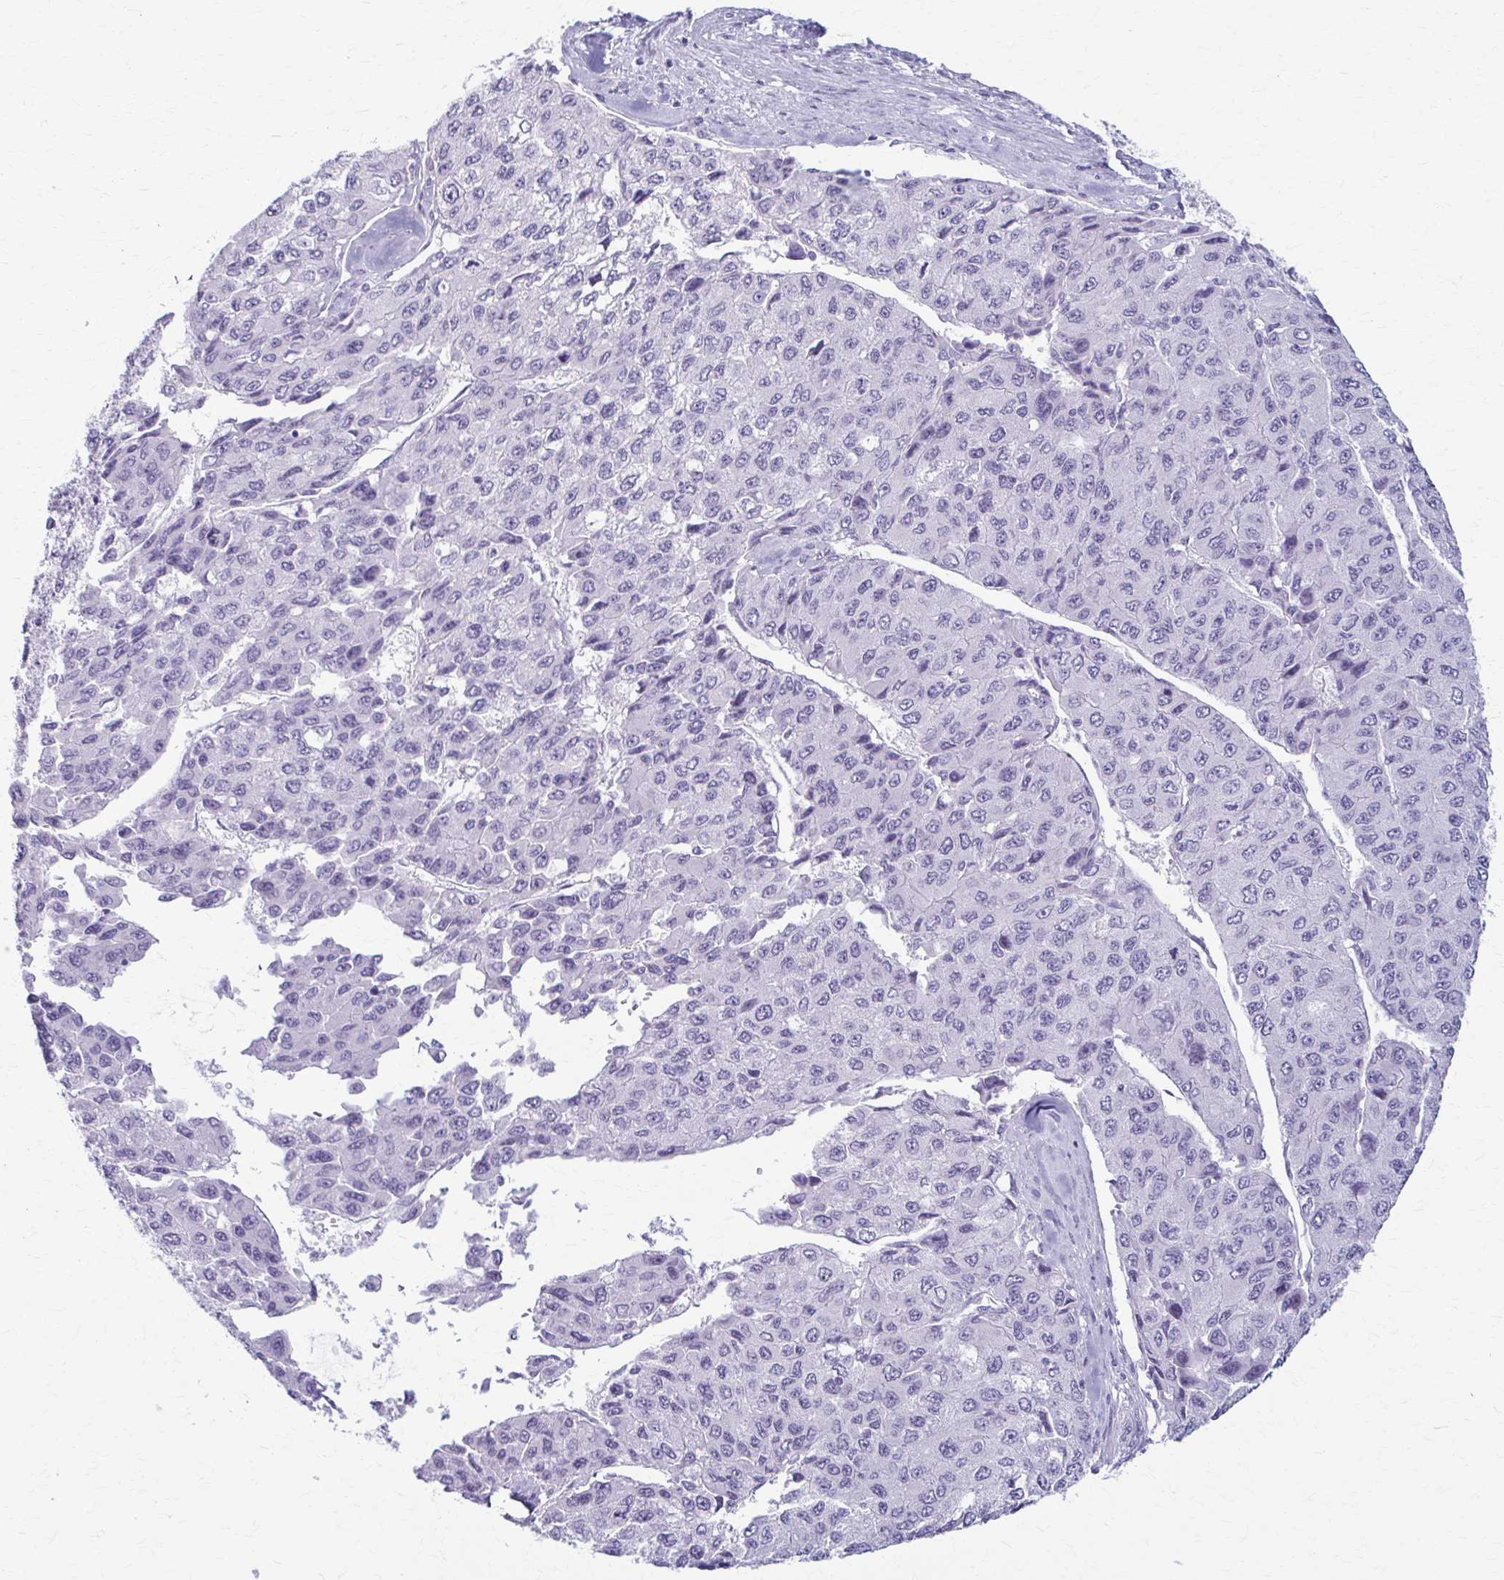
{"staining": {"intensity": "negative", "quantity": "none", "location": "none"}, "tissue": "liver cancer", "cell_type": "Tumor cells", "image_type": "cancer", "snomed": [{"axis": "morphology", "description": "Carcinoma, Hepatocellular, NOS"}, {"axis": "topography", "description": "Liver"}], "caption": "A photomicrograph of human hepatocellular carcinoma (liver) is negative for staining in tumor cells. (Stains: DAB (3,3'-diaminobenzidine) immunohistochemistry (IHC) with hematoxylin counter stain, Microscopy: brightfield microscopy at high magnification).", "gene": "PRKRA", "patient": {"sex": "female", "age": 66}}